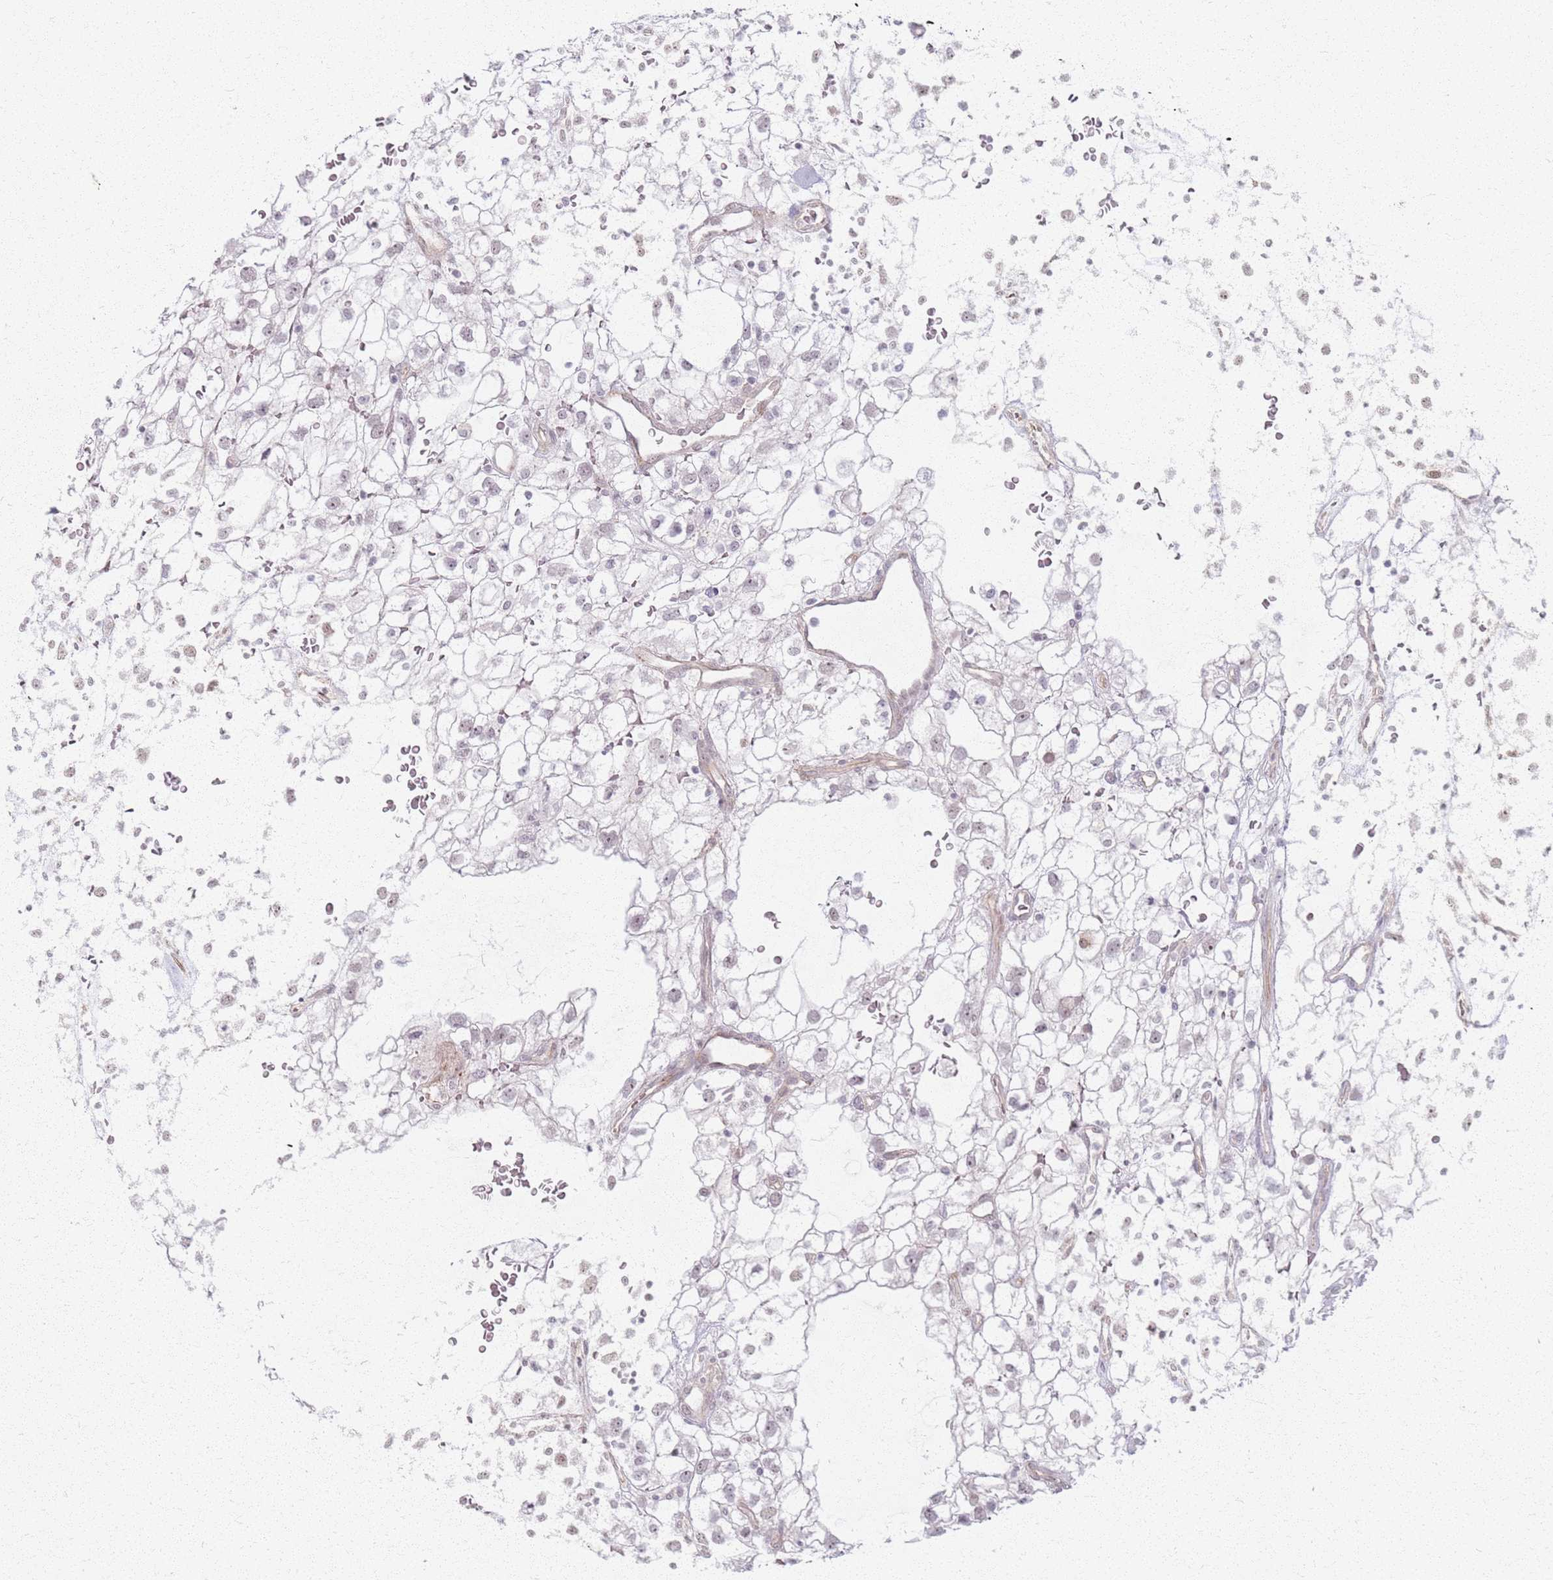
{"staining": {"intensity": "weak", "quantity": "<25%", "location": "nuclear"}, "tissue": "renal cancer", "cell_type": "Tumor cells", "image_type": "cancer", "snomed": [{"axis": "morphology", "description": "Adenocarcinoma, NOS"}, {"axis": "topography", "description": "Kidney"}], "caption": "The immunohistochemistry (IHC) micrograph has no significant expression in tumor cells of renal adenocarcinoma tissue.", "gene": "KCNA5", "patient": {"sex": "male", "age": 59}}